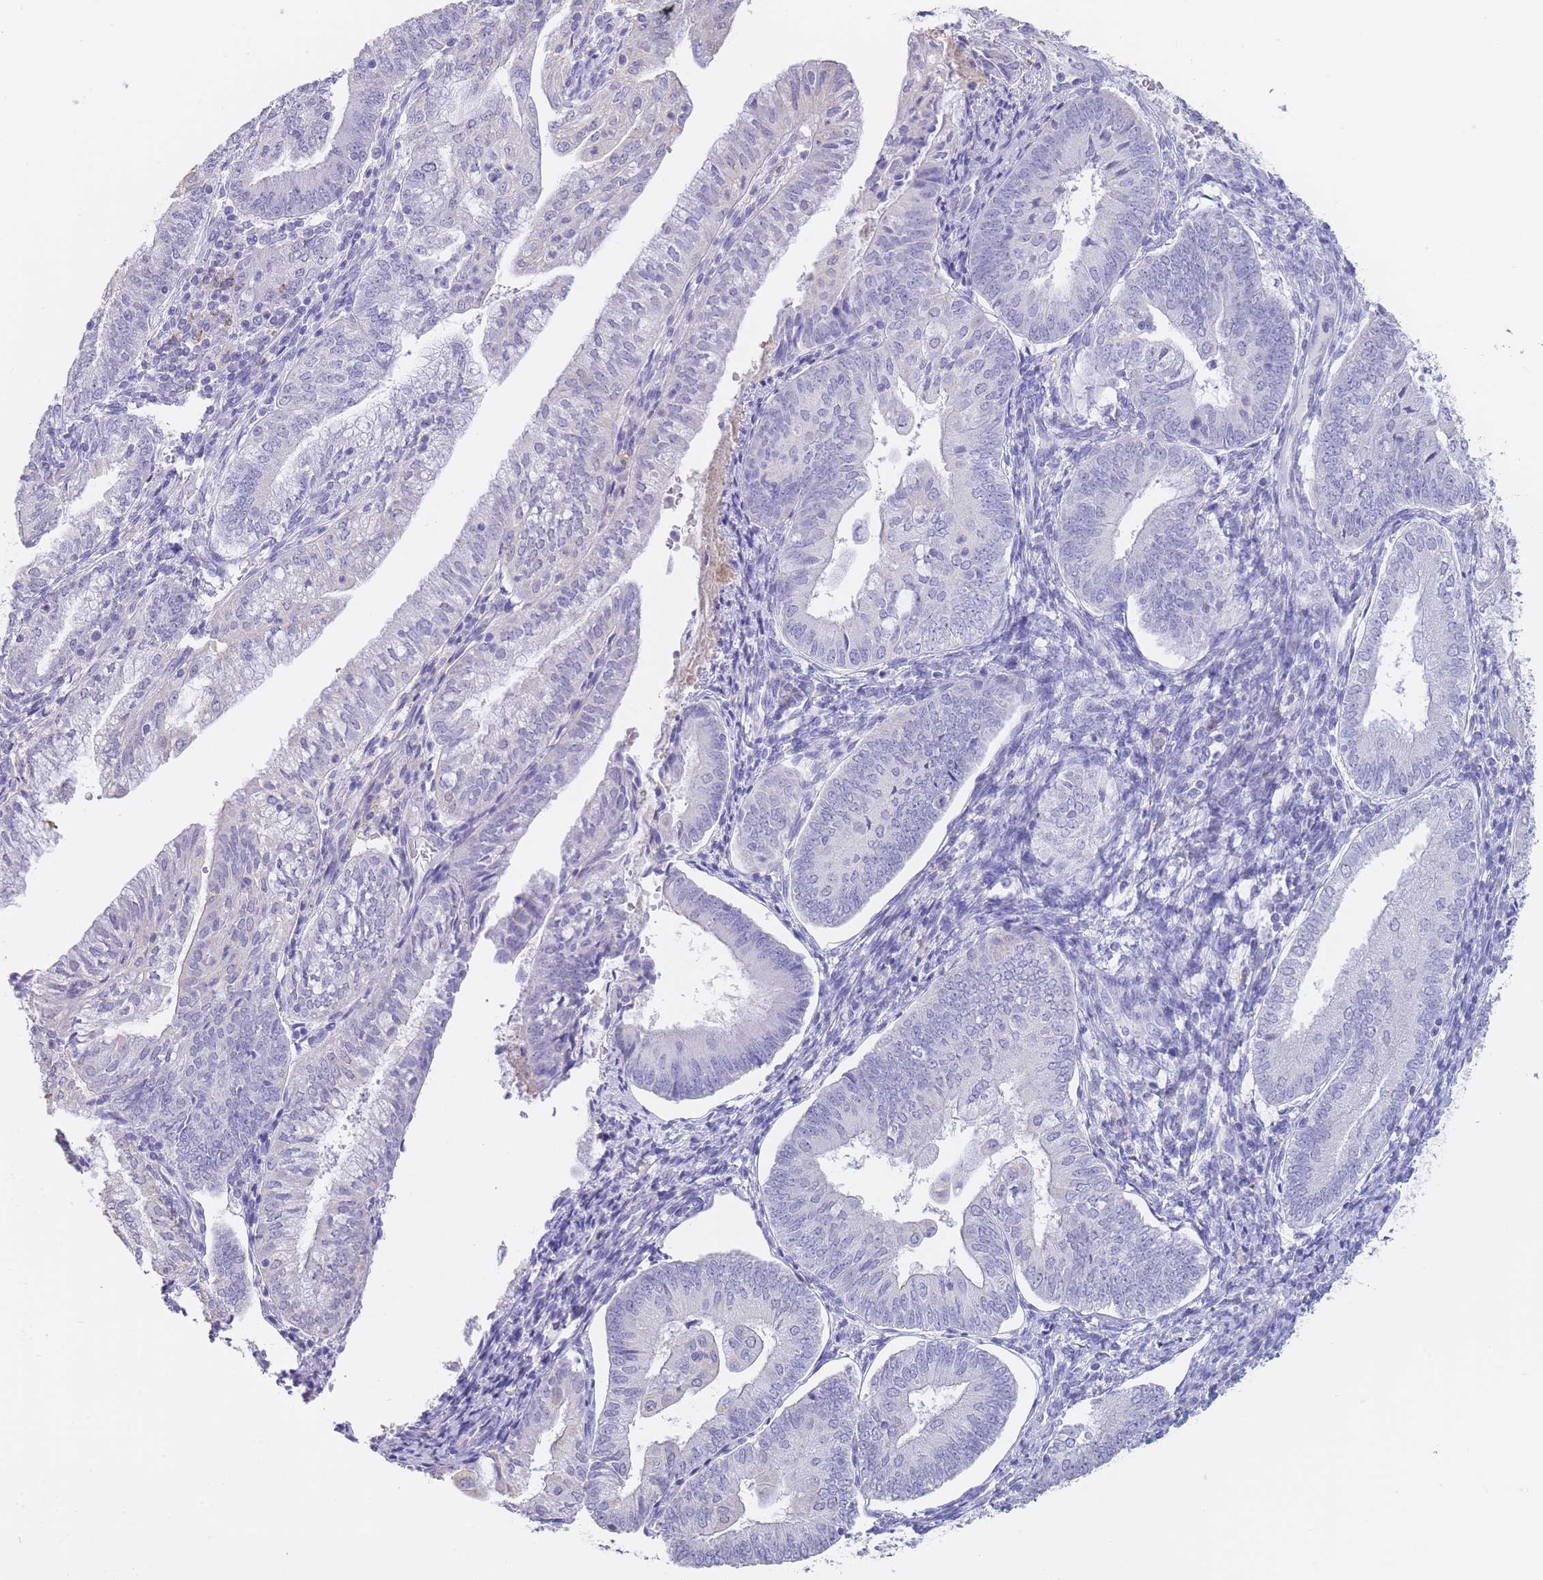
{"staining": {"intensity": "negative", "quantity": "none", "location": "none"}, "tissue": "endometrial cancer", "cell_type": "Tumor cells", "image_type": "cancer", "snomed": [{"axis": "morphology", "description": "Adenocarcinoma, NOS"}, {"axis": "topography", "description": "Endometrium"}], "caption": "A photomicrograph of adenocarcinoma (endometrial) stained for a protein exhibits no brown staining in tumor cells. (Immunohistochemistry, brightfield microscopy, high magnification).", "gene": "CD37", "patient": {"sex": "female", "age": 55}}